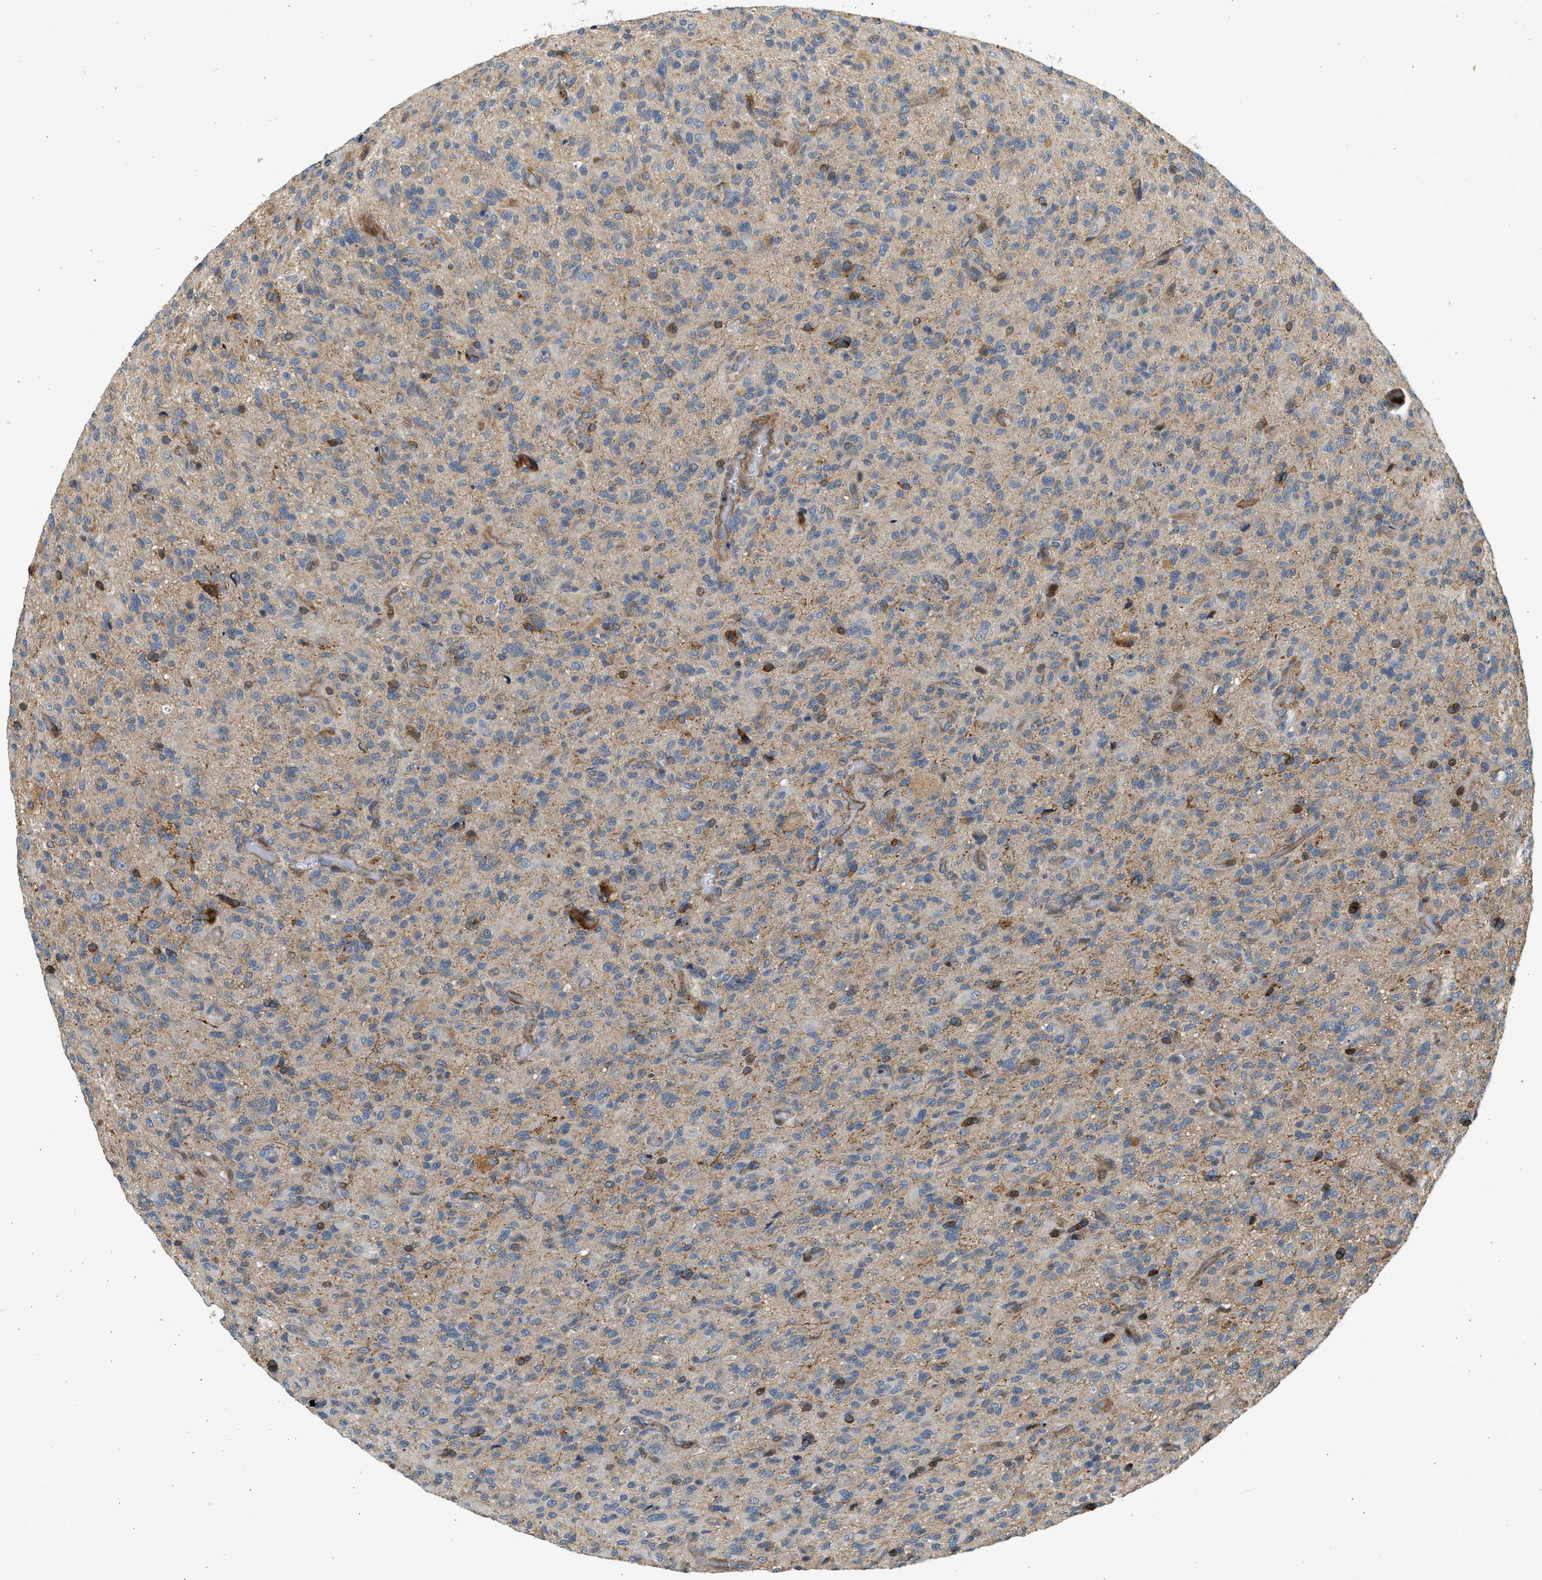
{"staining": {"intensity": "weak", "quantity": "<25%", "location": "cytoplasmic/membranous"}, "tissue": "glioma", "cell_type": "Tumor cells", "image_type": "cancer", "snomed": [{"axis": "morphology", "description": "Glioma, malignant, High grade"}, {"axis": "topography", "description": "Brain"}], "caption": "Tumor cells show no significant expression in malignant glioma (high-grade).", "gene": "NRSN2", "patient": {"sex": "male", "age": 71}}